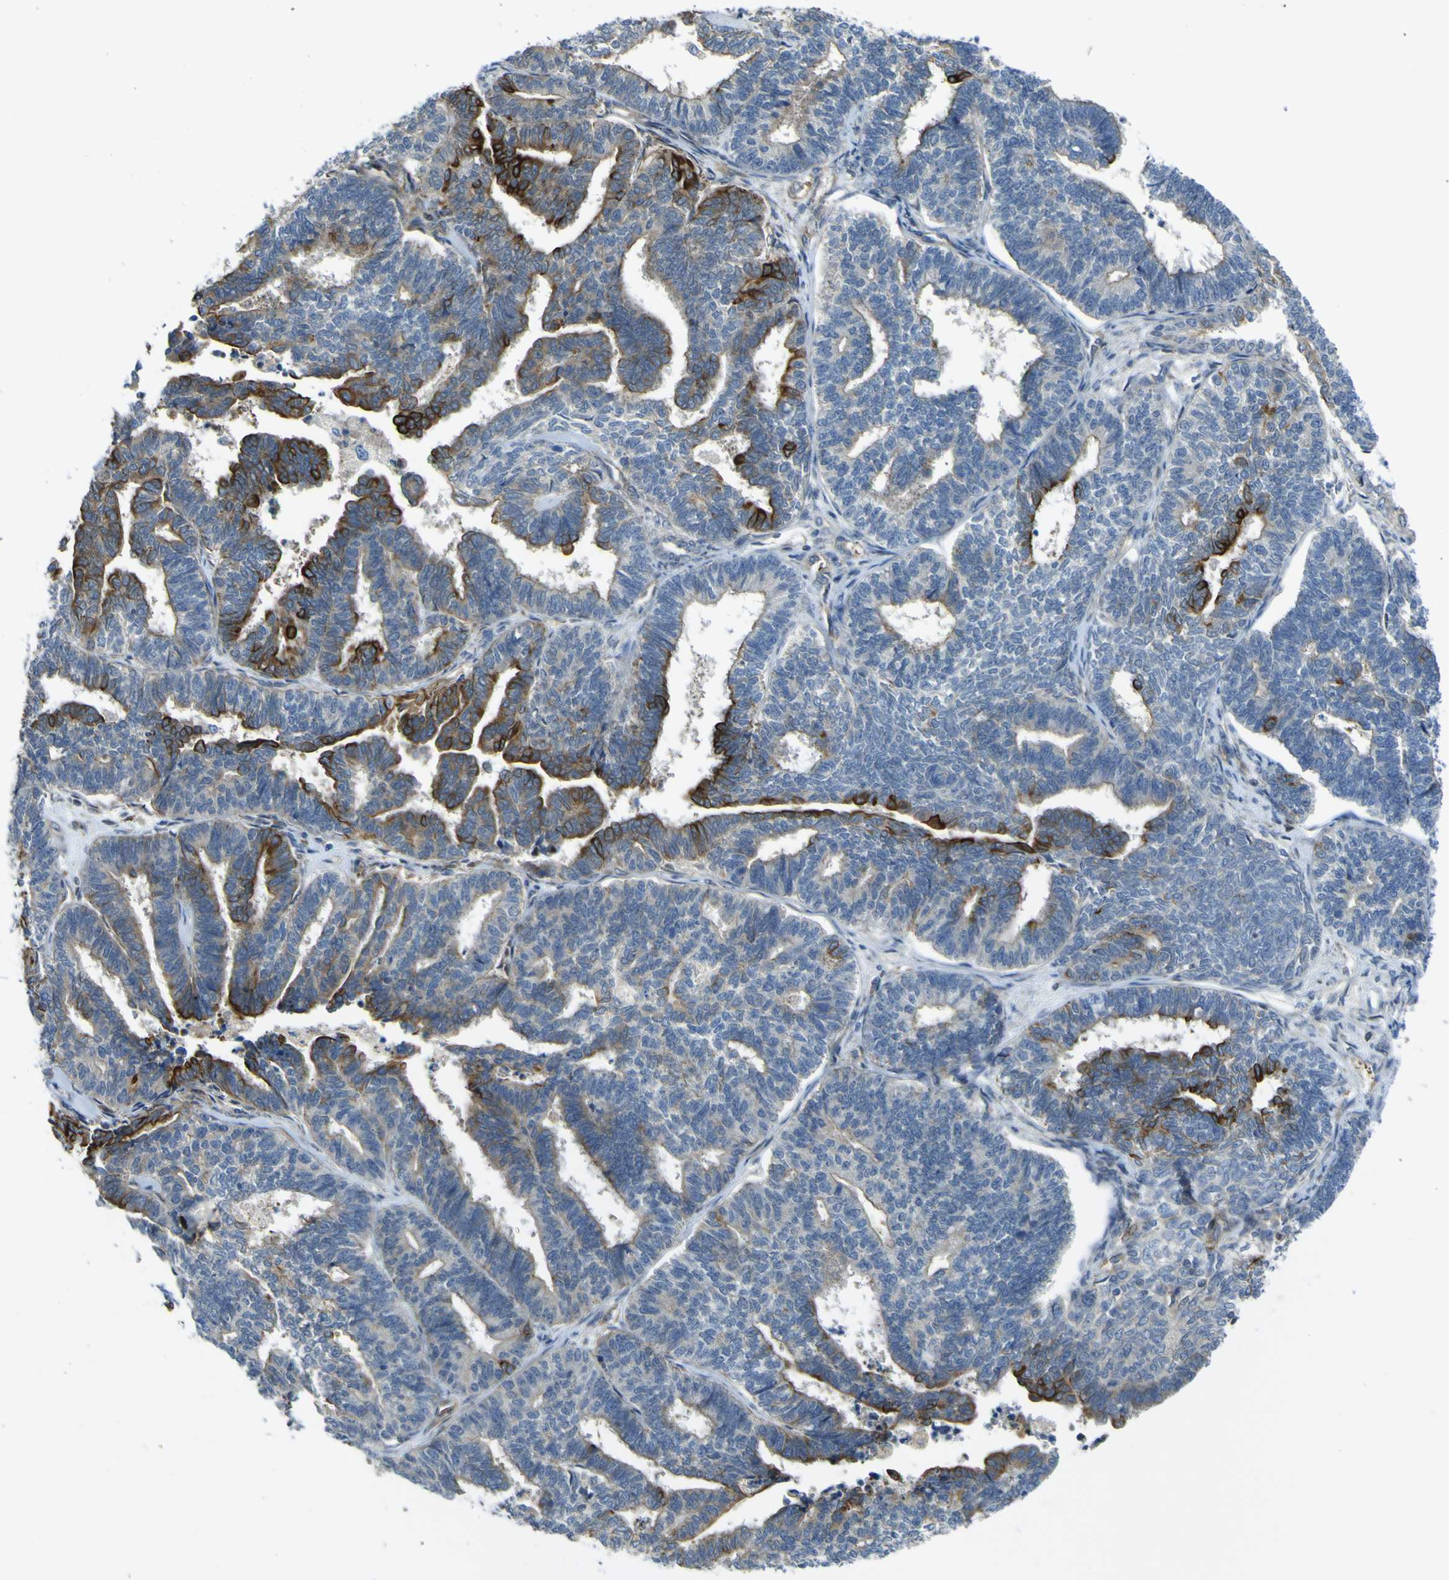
{"staining": {"intensity": "strong", "quantity": "25%-75%", "location": "cytoplasmic/membranous"}, "tissue": "endometrial cancer", "cell_type": "Tumor cells", "image_type": "cancer", "snomed": [{"axis": "morphology", "description": "Adenocarcinoma, NOS"}, {"axis": "topography", "description": "Endometrium"}], "caption": "About 25%-75% of tumor cells in human endometrial cancer exhibit strong cytoplasmic/membranous protein positivity as visualized by brown immunohistochemical staining.", "gene": "KDM7A", "patient": {"sex": "female", "age": 70}}